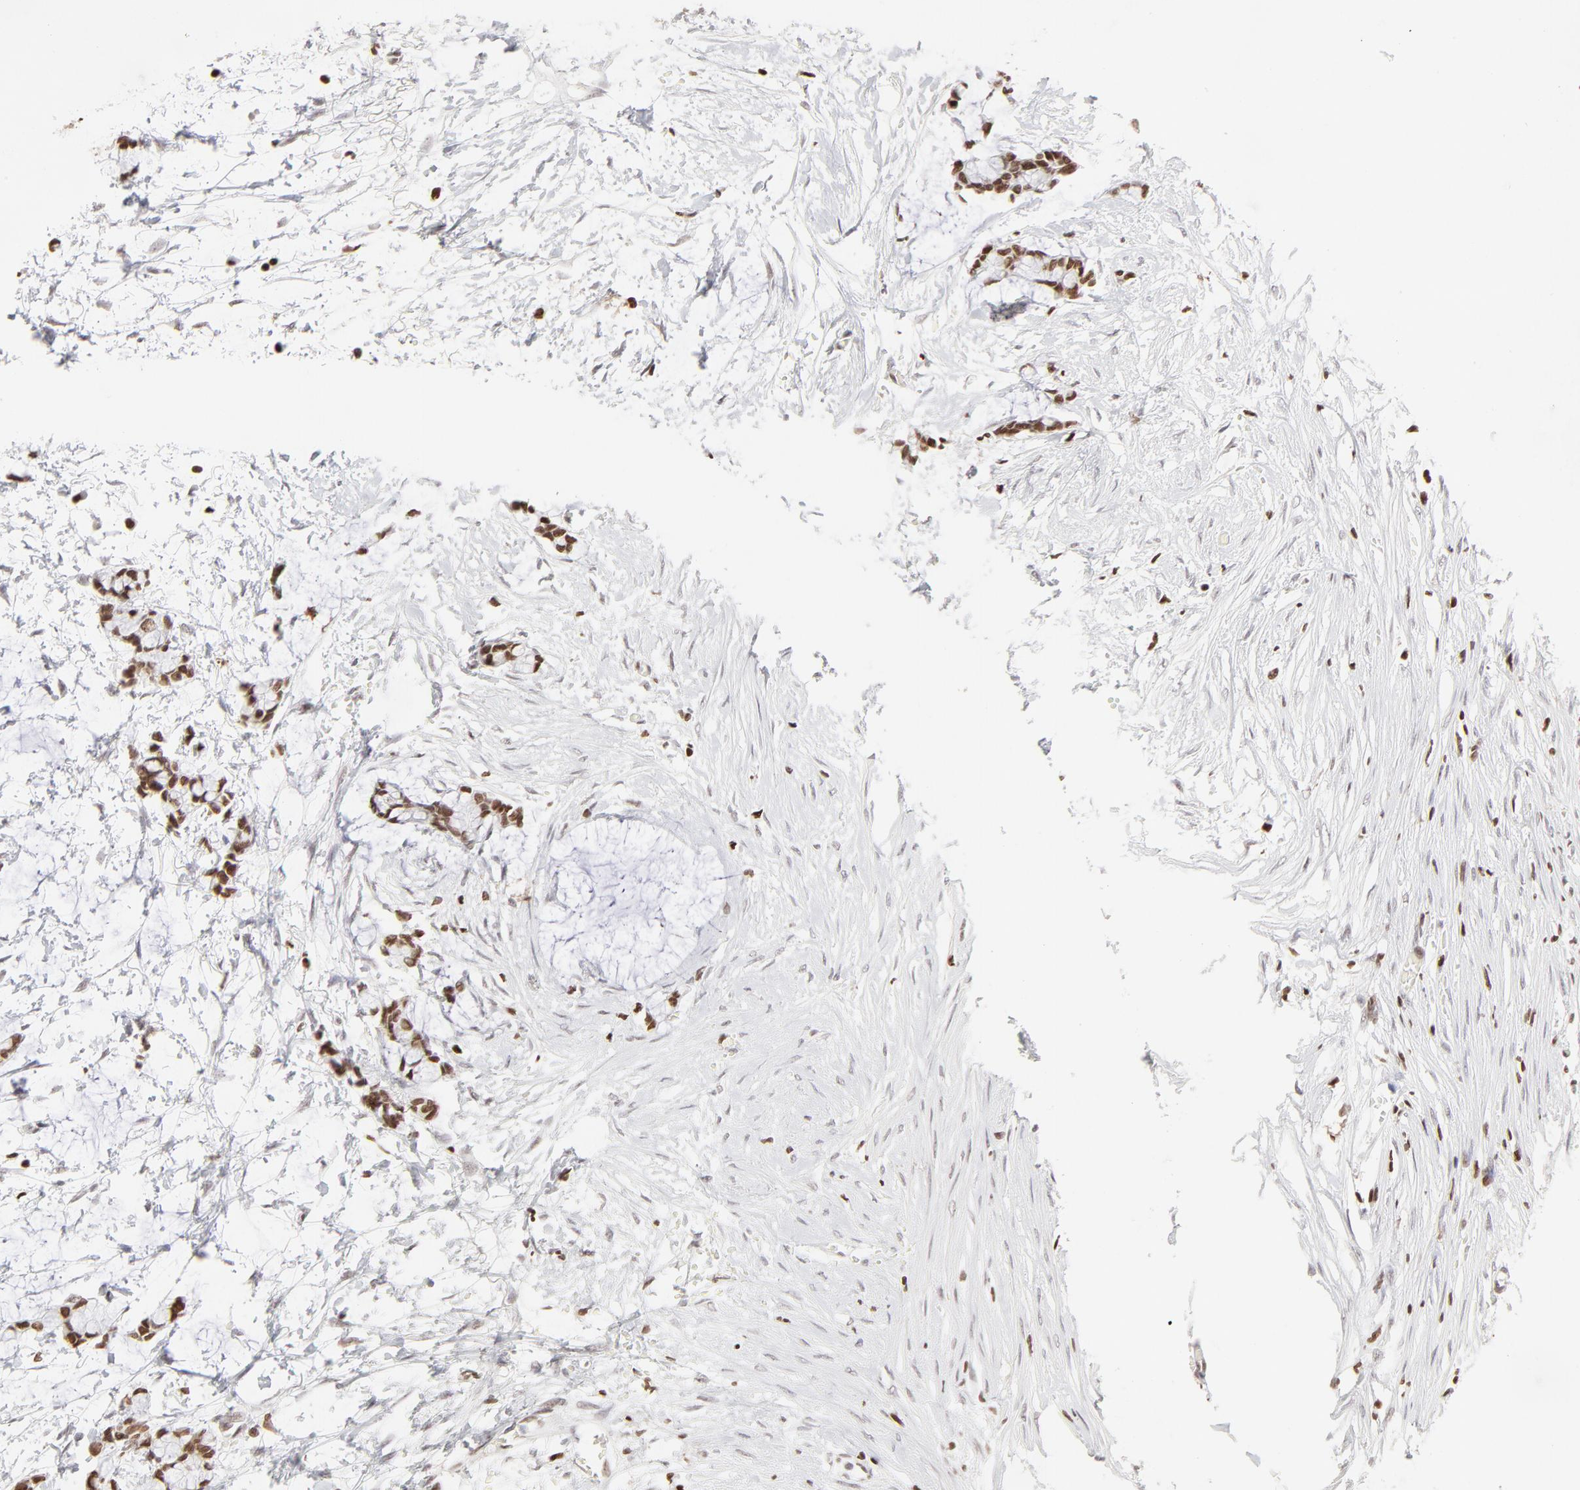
{"staining": {"intensity": "strong", "quantity": "25%-75%", "location": "nuclear"}, "tissue": "colorectal cancer", "cell_type": "Tumor cells", "image_type": "cancer", "snomed": [{"axis": "morphology", "description": "Normal tissue, NOS"}, {"axis": "morphology", "description": "Adenocarcinoma, NOS"}, {"axis": "topography", "description": "Colon"}, {"axis": "topography", "description": "Peripheral nerve tissue"}], "caption": "Adenocarcinoma (colorectal) stained with a protein marker shows strong staining in tumor cells.", "gene": "PARP1", "patient": {"sex": "male", "age": 14}}